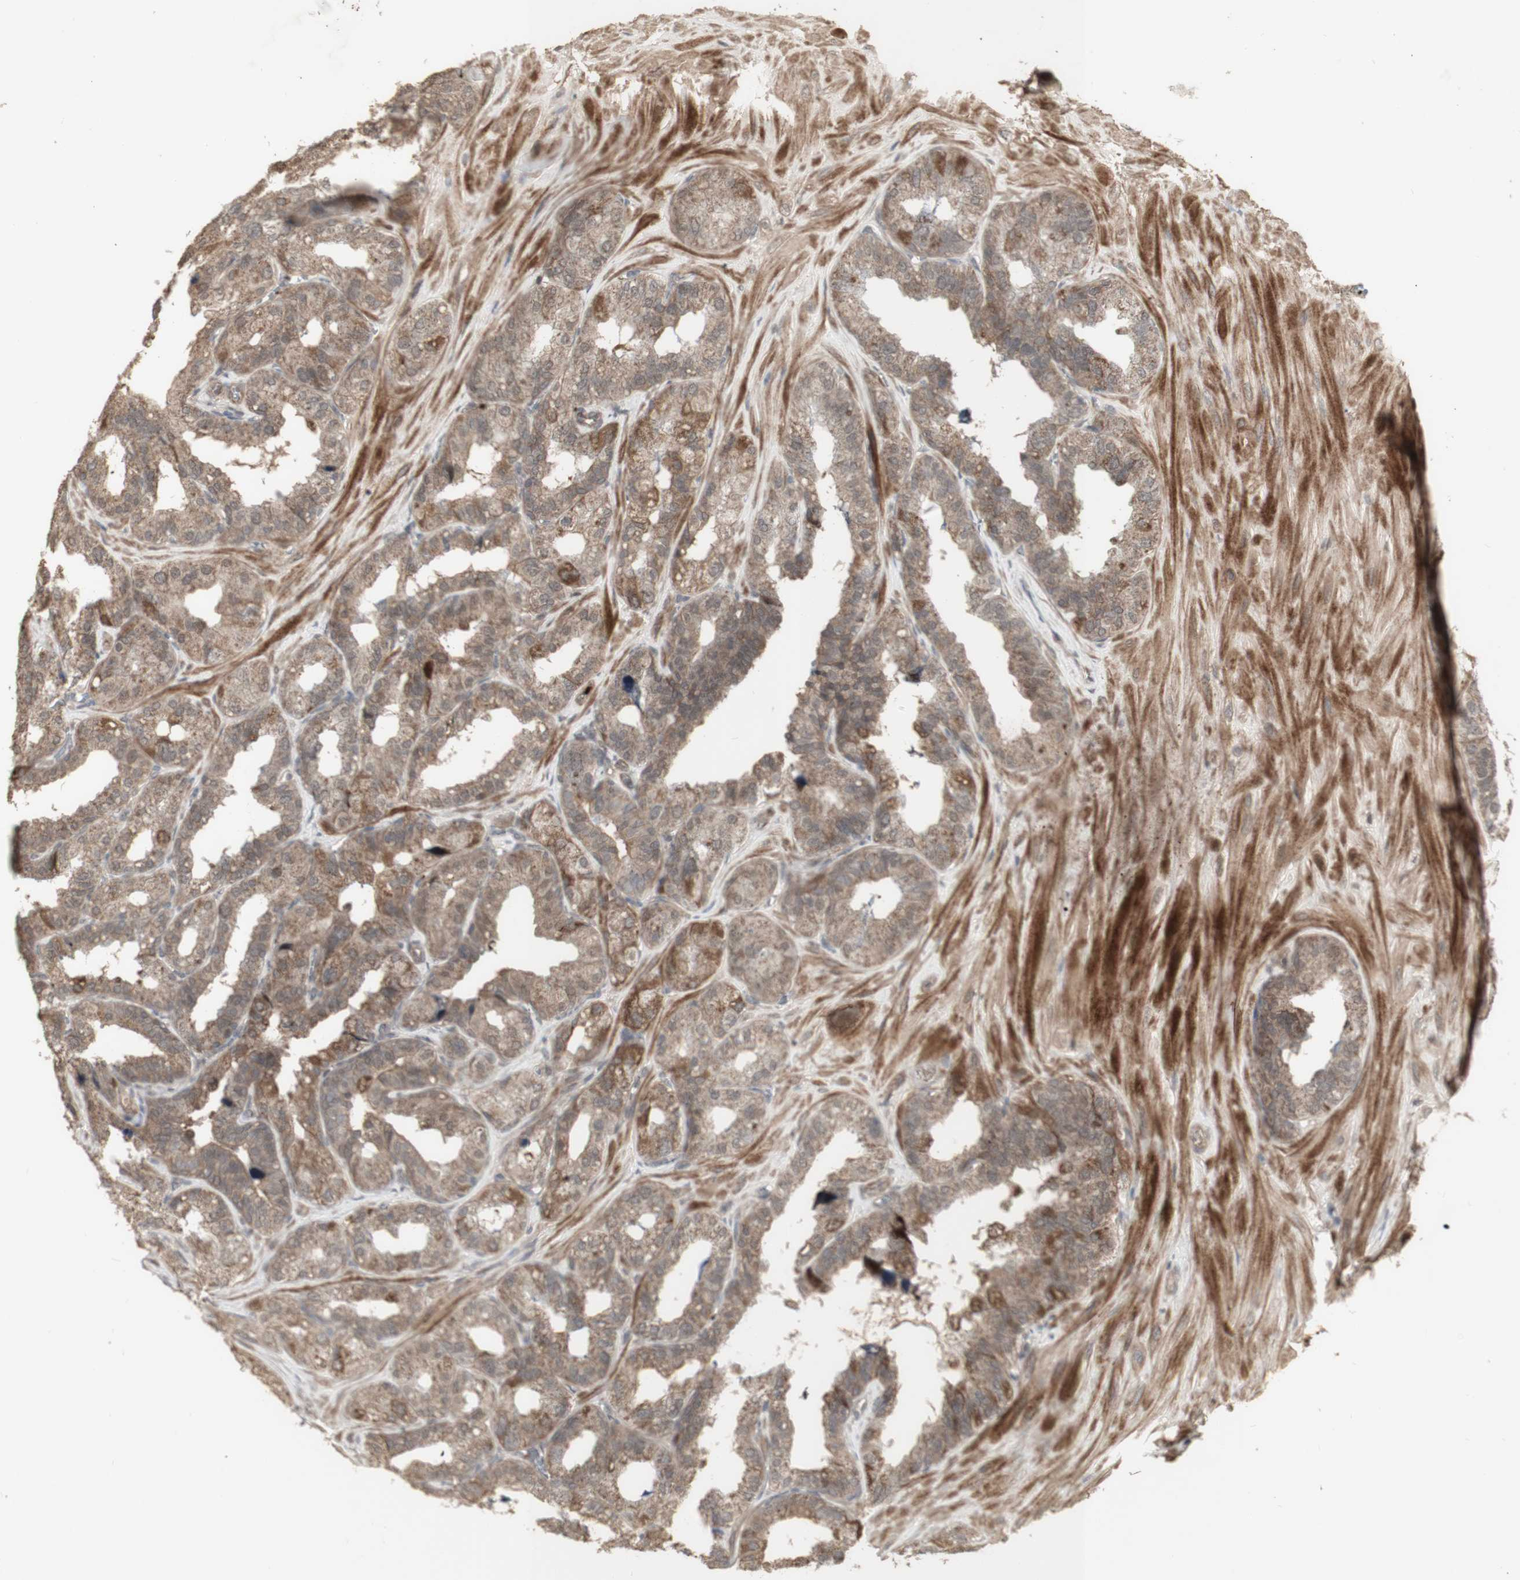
{"staining": {"intensity": "moderate", "quantity": ">75%", "location": "cytoplasmic/membranous,nuclear"}, "tissue": "seminal vesicle", "cell_type": "Glandular cells", "image_type": "normal", "snomed": [{"axis": "morphology", "description": "Normal tissue, NOS"}, {"axis": "topography", "description": "Prostate"}, {"axis": "topography", "description": "Seminal veicle"}], "caption": "A brown stain shows moderate cytoplasmic/membranous,nuclear positivity of a protein in glandular cells of normal seminal vesicle. Nuclei are stained in blue.", "gene": "ALOX12", "patient": {"sex": "male", "age": 51}}